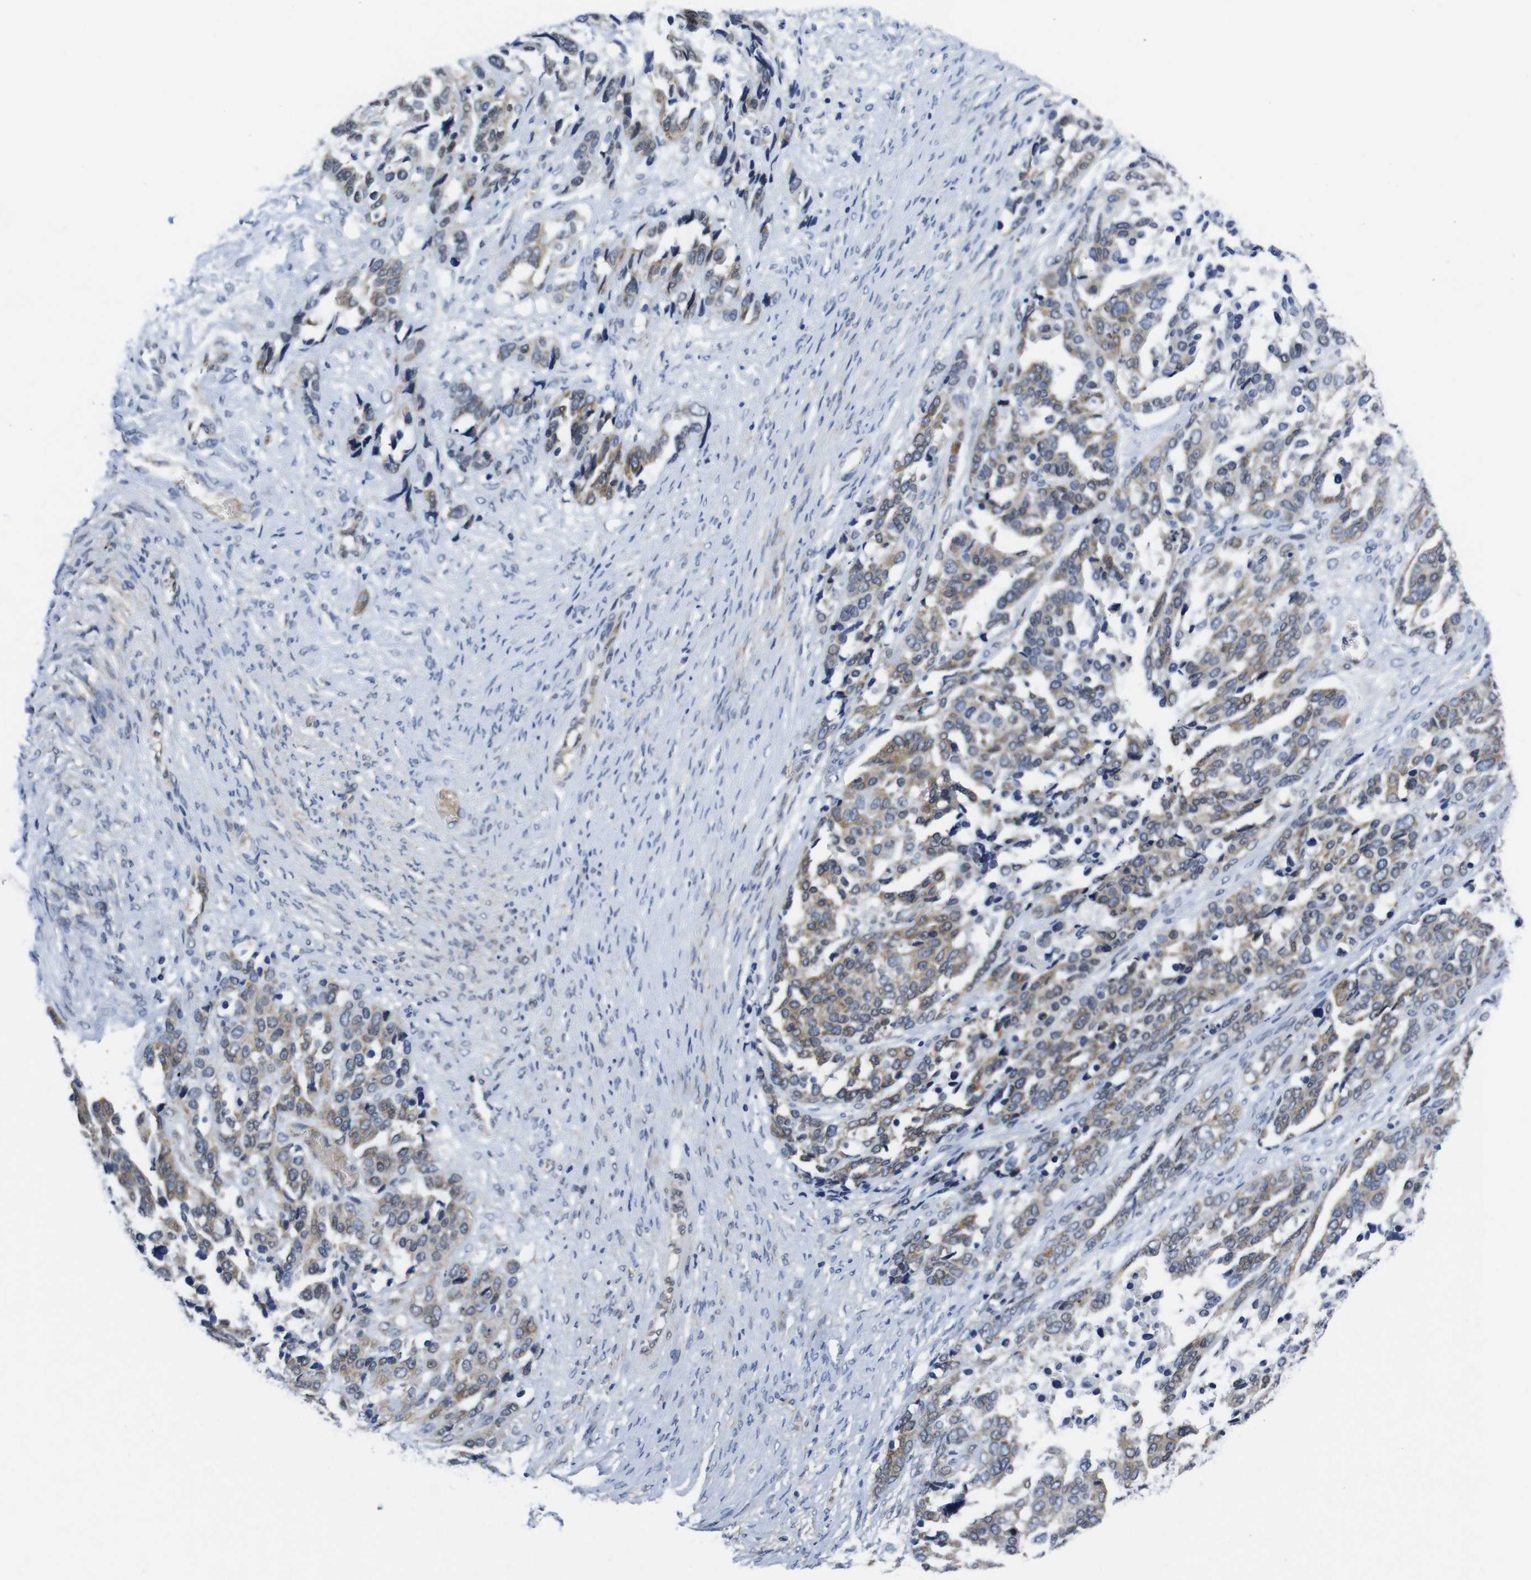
{"staining": {"intensity": "weak", "quantity": ">75%", "location": "cytoplasmic/membranous"}, "tissue": "ovarian cancer", "cell_type": "Tumor cells", "image_type": "cancer", "snomed": [{"axis": "morphology", "description": "Cystadenocarcinoma, serous, NOS"}, {"axis": "topography", "description": "Ovary"}], "caption": "Ovarian cancer (serous cystadenocarcinoma) stained with DAB IHC shows low levels of weak cytoplasmic/membranous expression in approximately >75% of tumor cells. (DAB IHC, brown staining for protein, blue staining for nuclei).", "gene": "SOCS3", "patient": {"sex": "female", "age": 44}}